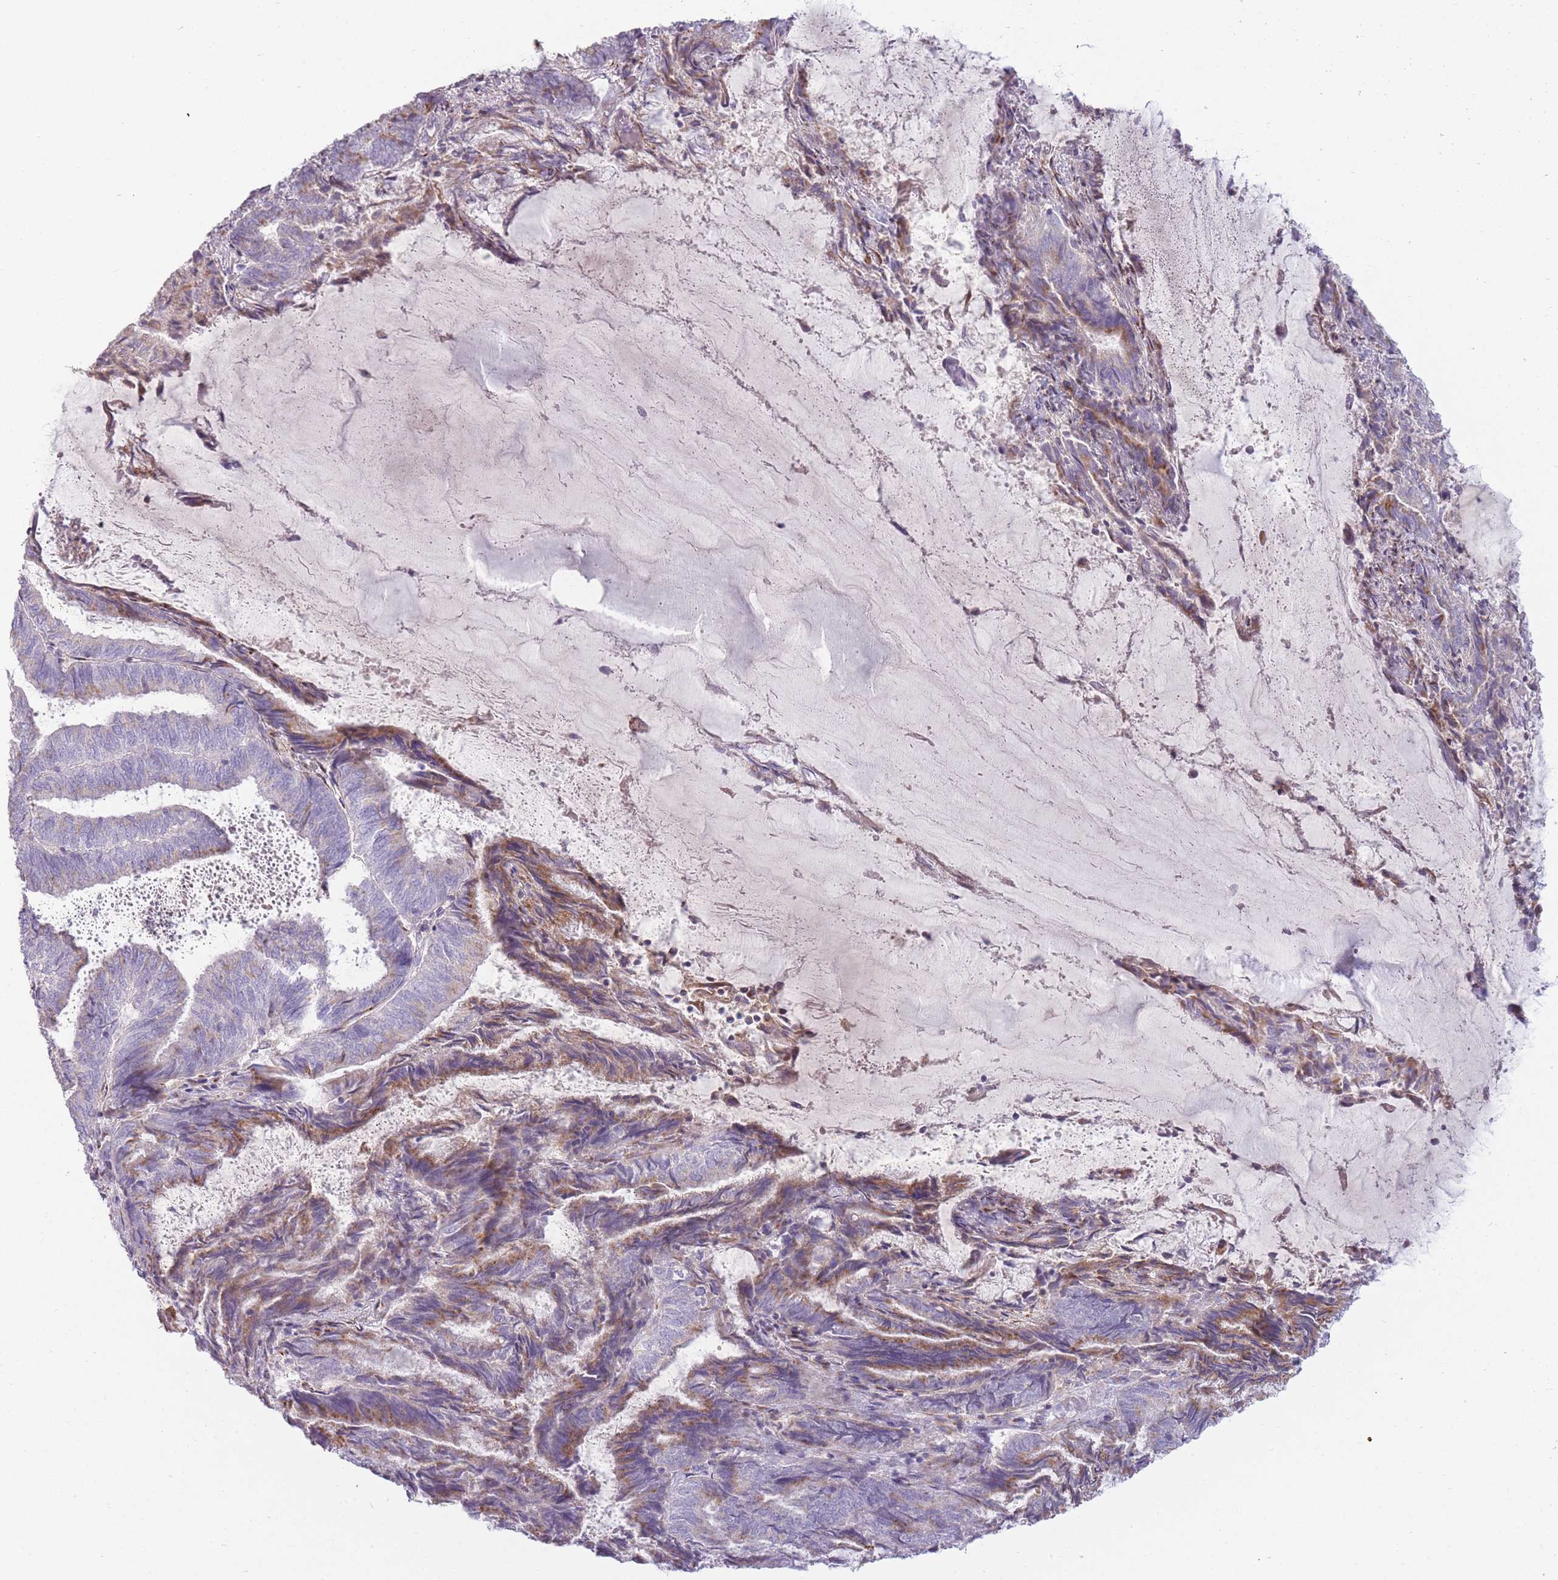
{"staining": {"intensity": "moderate", "quantity": "<25%", "location": "cytoplasmic/membranous"}, "tissue": "endometrial cancer", "cell_type": "Tumor cells", "image_type": "cancer", "snomed": [{"axis": "morphology", "description": "Adenocarcinoma, NOS"}, {"axis": "topography", "description": "Endometrium"}], "caption": "This image demonstrates endometrial adenocarcinoma stained with immunohistochemistry to label a protein in brown. The cytoplasmic/membranous of tumor cells show moderate positivity for the protein. Nuclei are counter-stained blue.", "gene": "PPP3R2", "patient": {"sex": "female", "age": 80}}